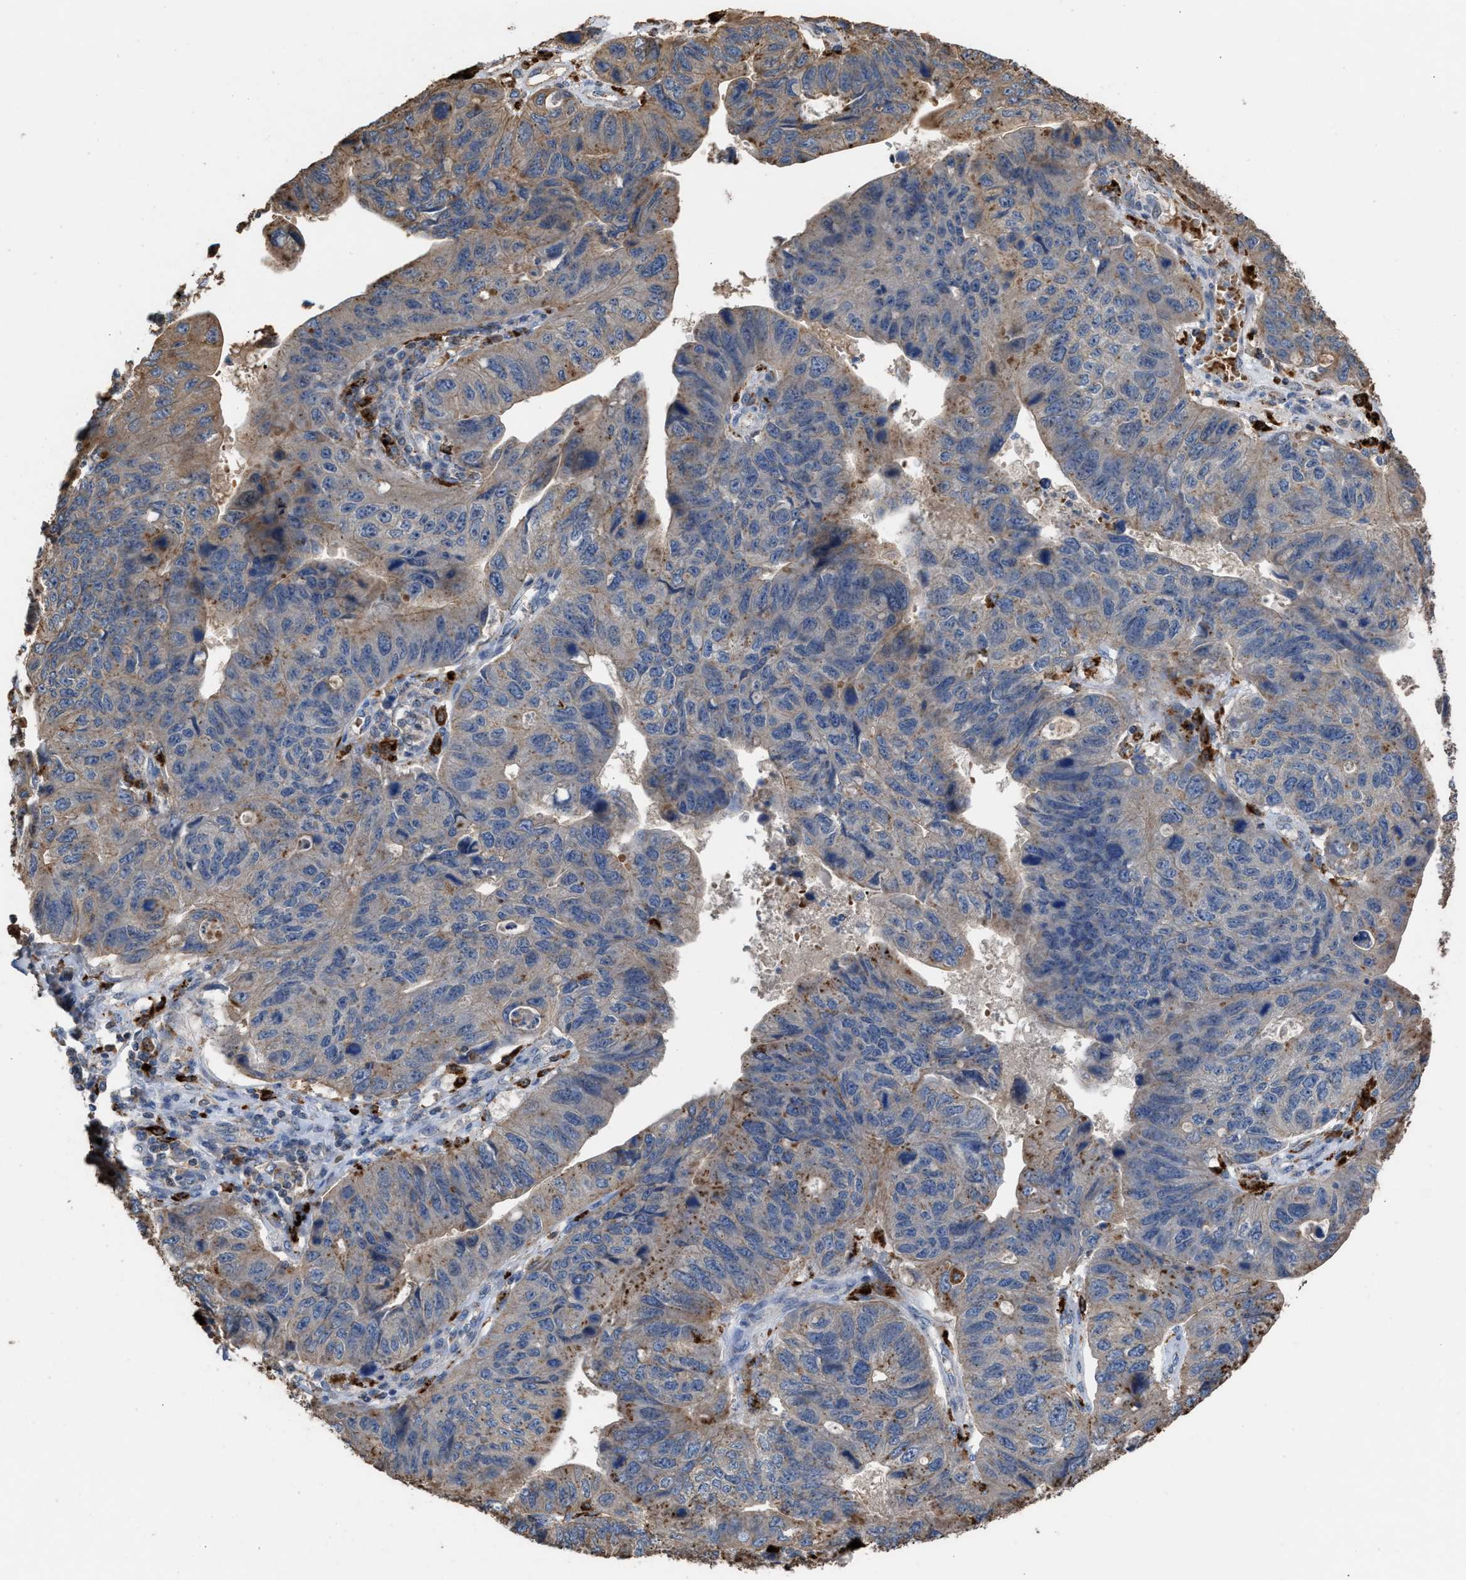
{"staining": {"intensity": "moderate", "quantity": "<25%", "location": "cytoplasmic/membranous"}, "tissue": "stomach cancer", "cell_type": "Tumor cells", "image_type": "cancer", "snomed": [{"axis": "morphology", "description": "Adenocarcinoma, NOS"}, {"axis": "topography", "description": "Stomach"}], "caption": "This photomicrograph shows IHC staining of human stomach cancer (adenocarcinoma), with low moderate cytoplasmic/membranous staining in about <25% of tumor cells.", "gene": "ELMO3", "patient": {"sex": "male", "age": 59}}